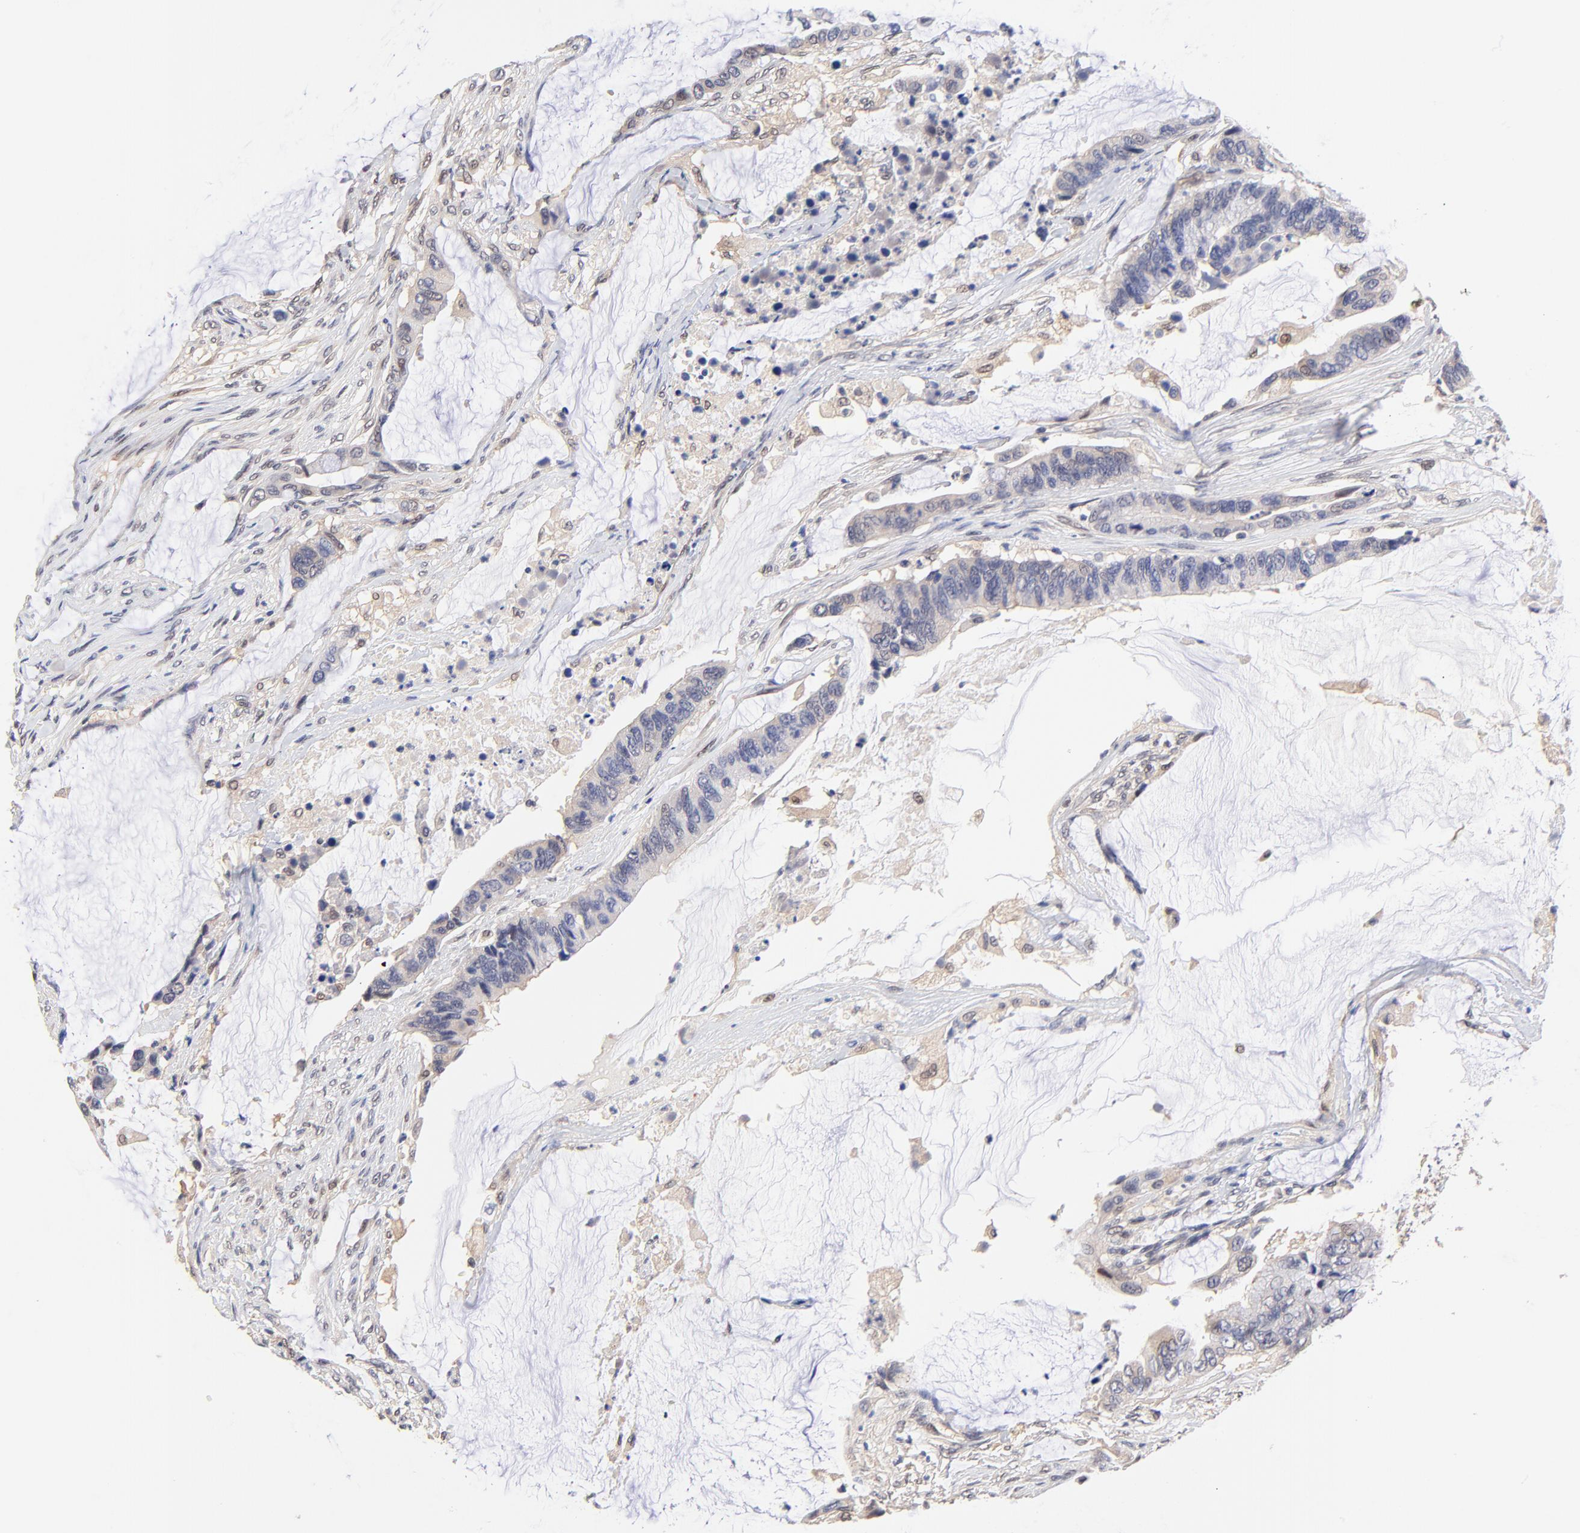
{"staining": {"intensity": "negative", "quantity": "none", "location": "none"}, "tissue": "colorectal cancer", "cell_type": "Tumor cells", "image_type": "cancer", "snomed": [{"axis": "morphology", "description": "Adenocarcinoma, NOS"}, {"axis": "topography", "description": "Rectum"}], "caption": "The micrograph demonstrates no staining of tumor cells in colorectal adenocarcinoma.", "gene": "TXNL1", "patient": {"sex": "female", "age": 59}}